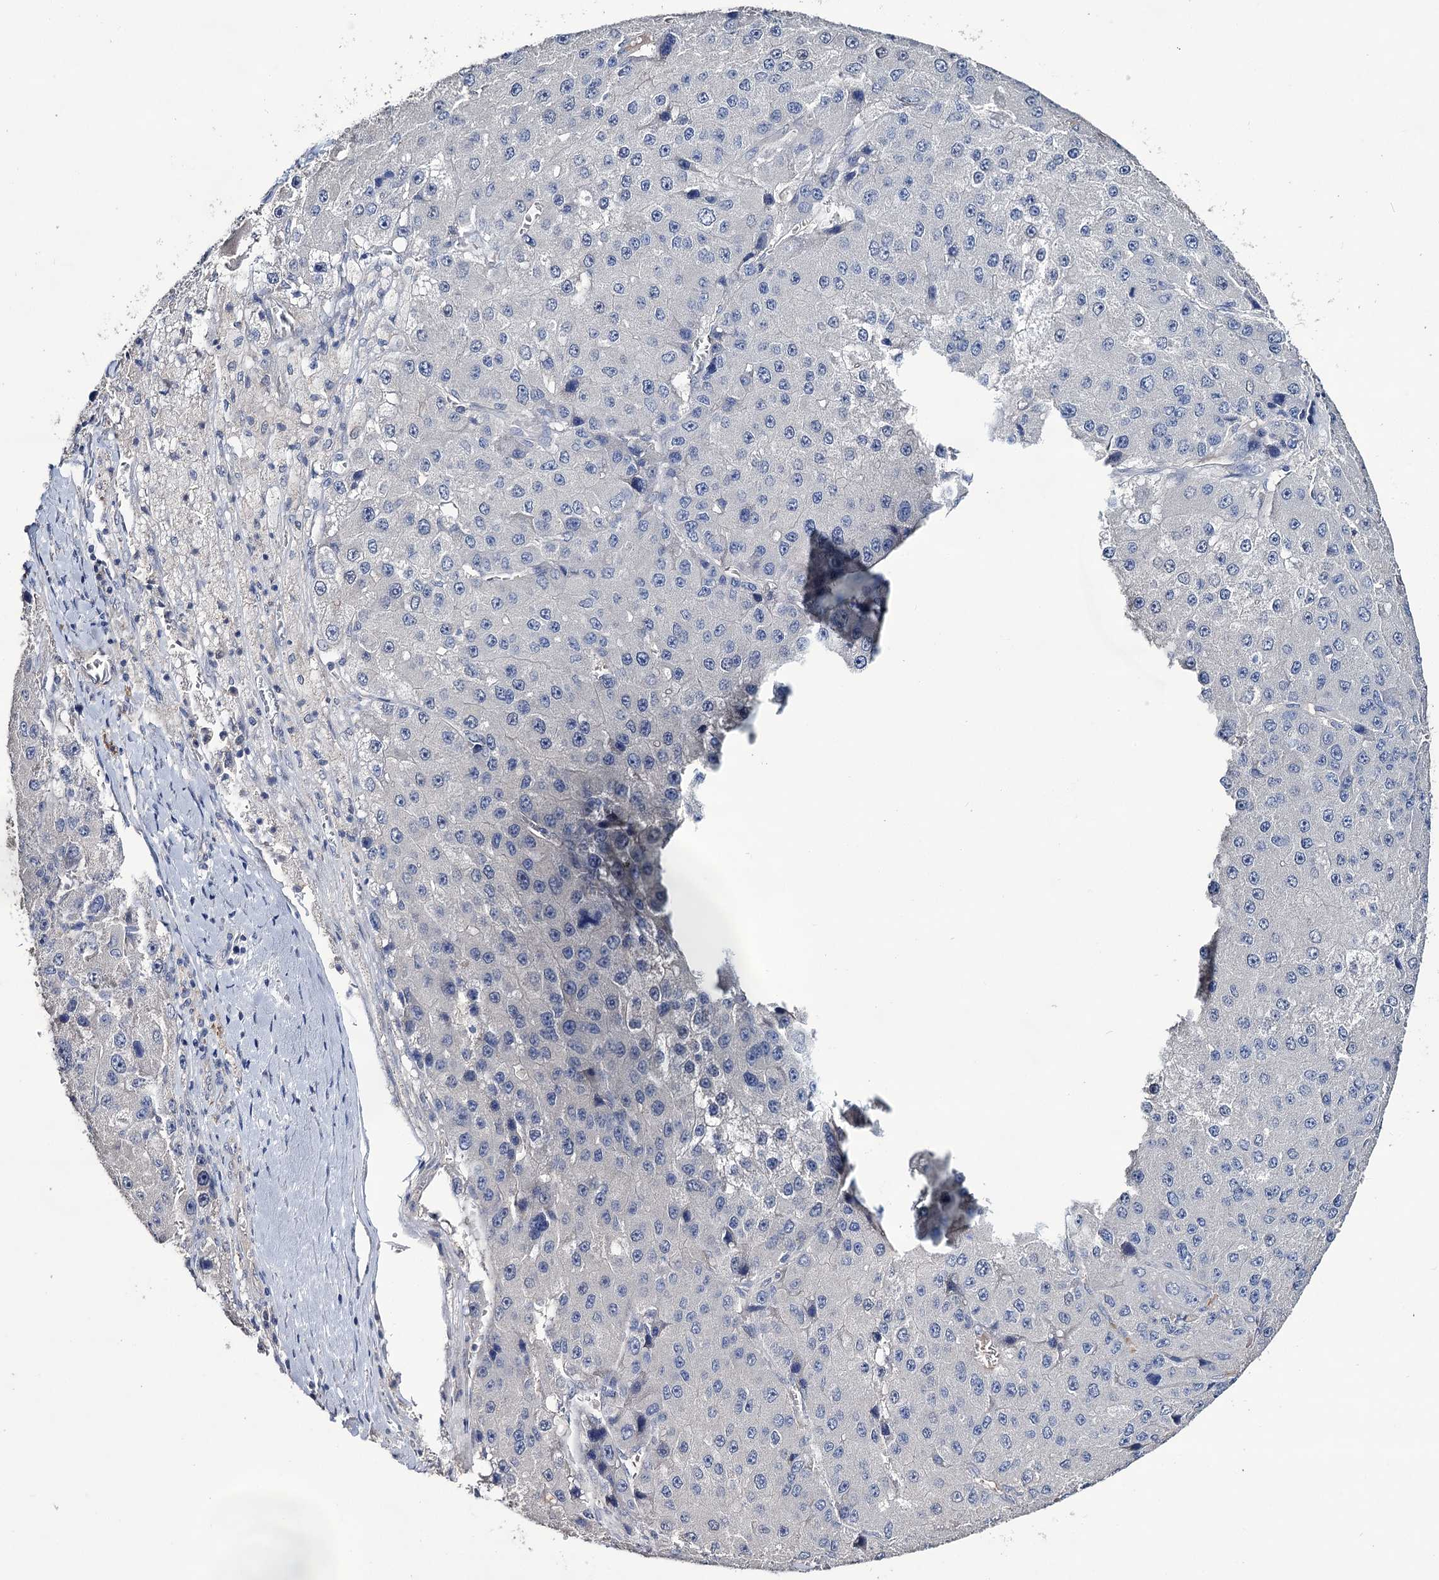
{"staining": {"intensity": "negative", "quantity": "none", "location": "none"}, "tissue": "liver cancer", "cell_type": "Tumor cells", "image_type": "cancer", "snomed": [{"axis": "morphology", "description": "Carcinoma, Hepatocellular, NOS"}, {"axis": "topography", "description": "Liver"}], "caption": "This is an IHC micrograph of human liver hepatocellular carcinoma. There is no expression in tumor cells.", "gene": "EPB41L5", "patient": {"sex": "female", "age": 73}}